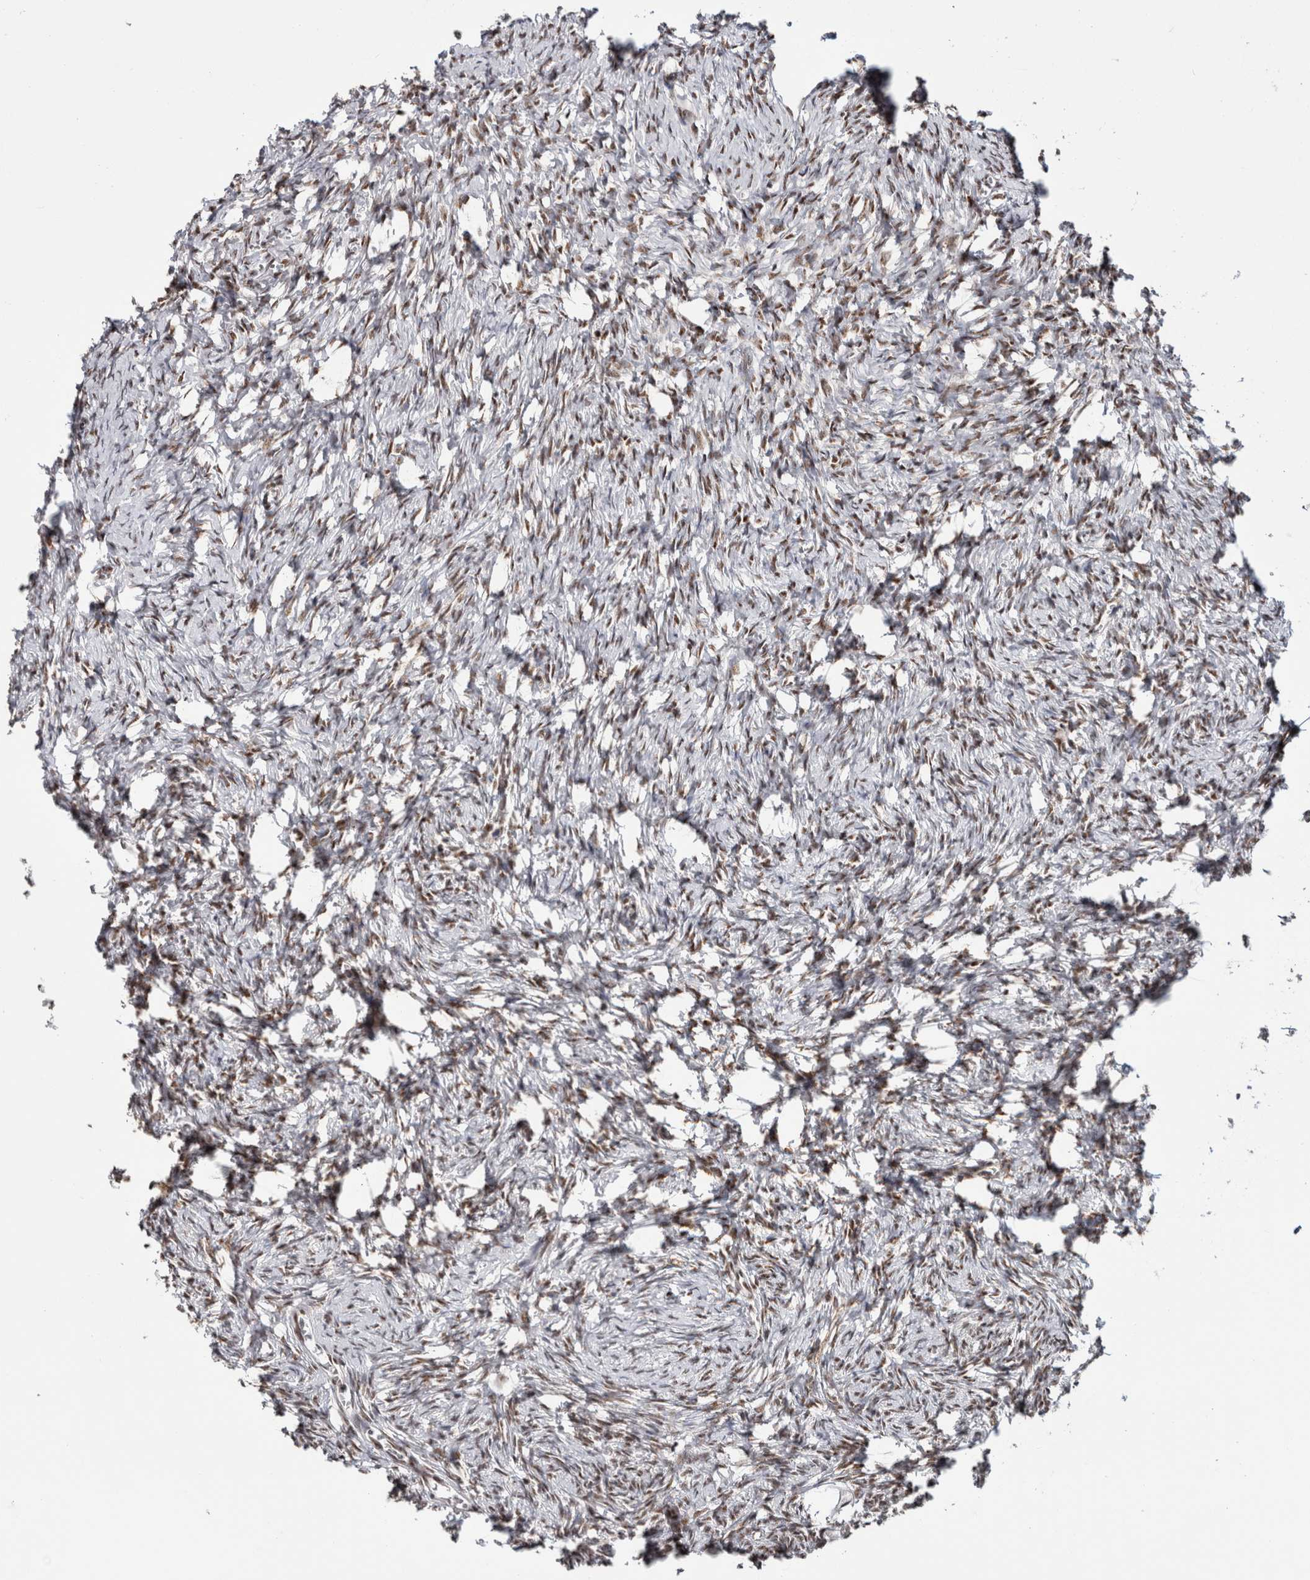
{"staining": {"intensity": "moderate", "quantity": ">75%", "location": "nuclear"}, "tissue": "ovary", "cell_type": "Ovarian stroma cells", "image_type": "normal", "snomed": [{"axis": "morphology", "description": "Normal tissue, NOS"}, {"axis": "topography", "description": "Ovary"}], "caption": "A medium amount of moderate nuclear staining is present in approximately >75% of ovarian stroma cells in benign ovary.", "gene": "MKNK1", "patient": {"sex": "female", "age": 27}}